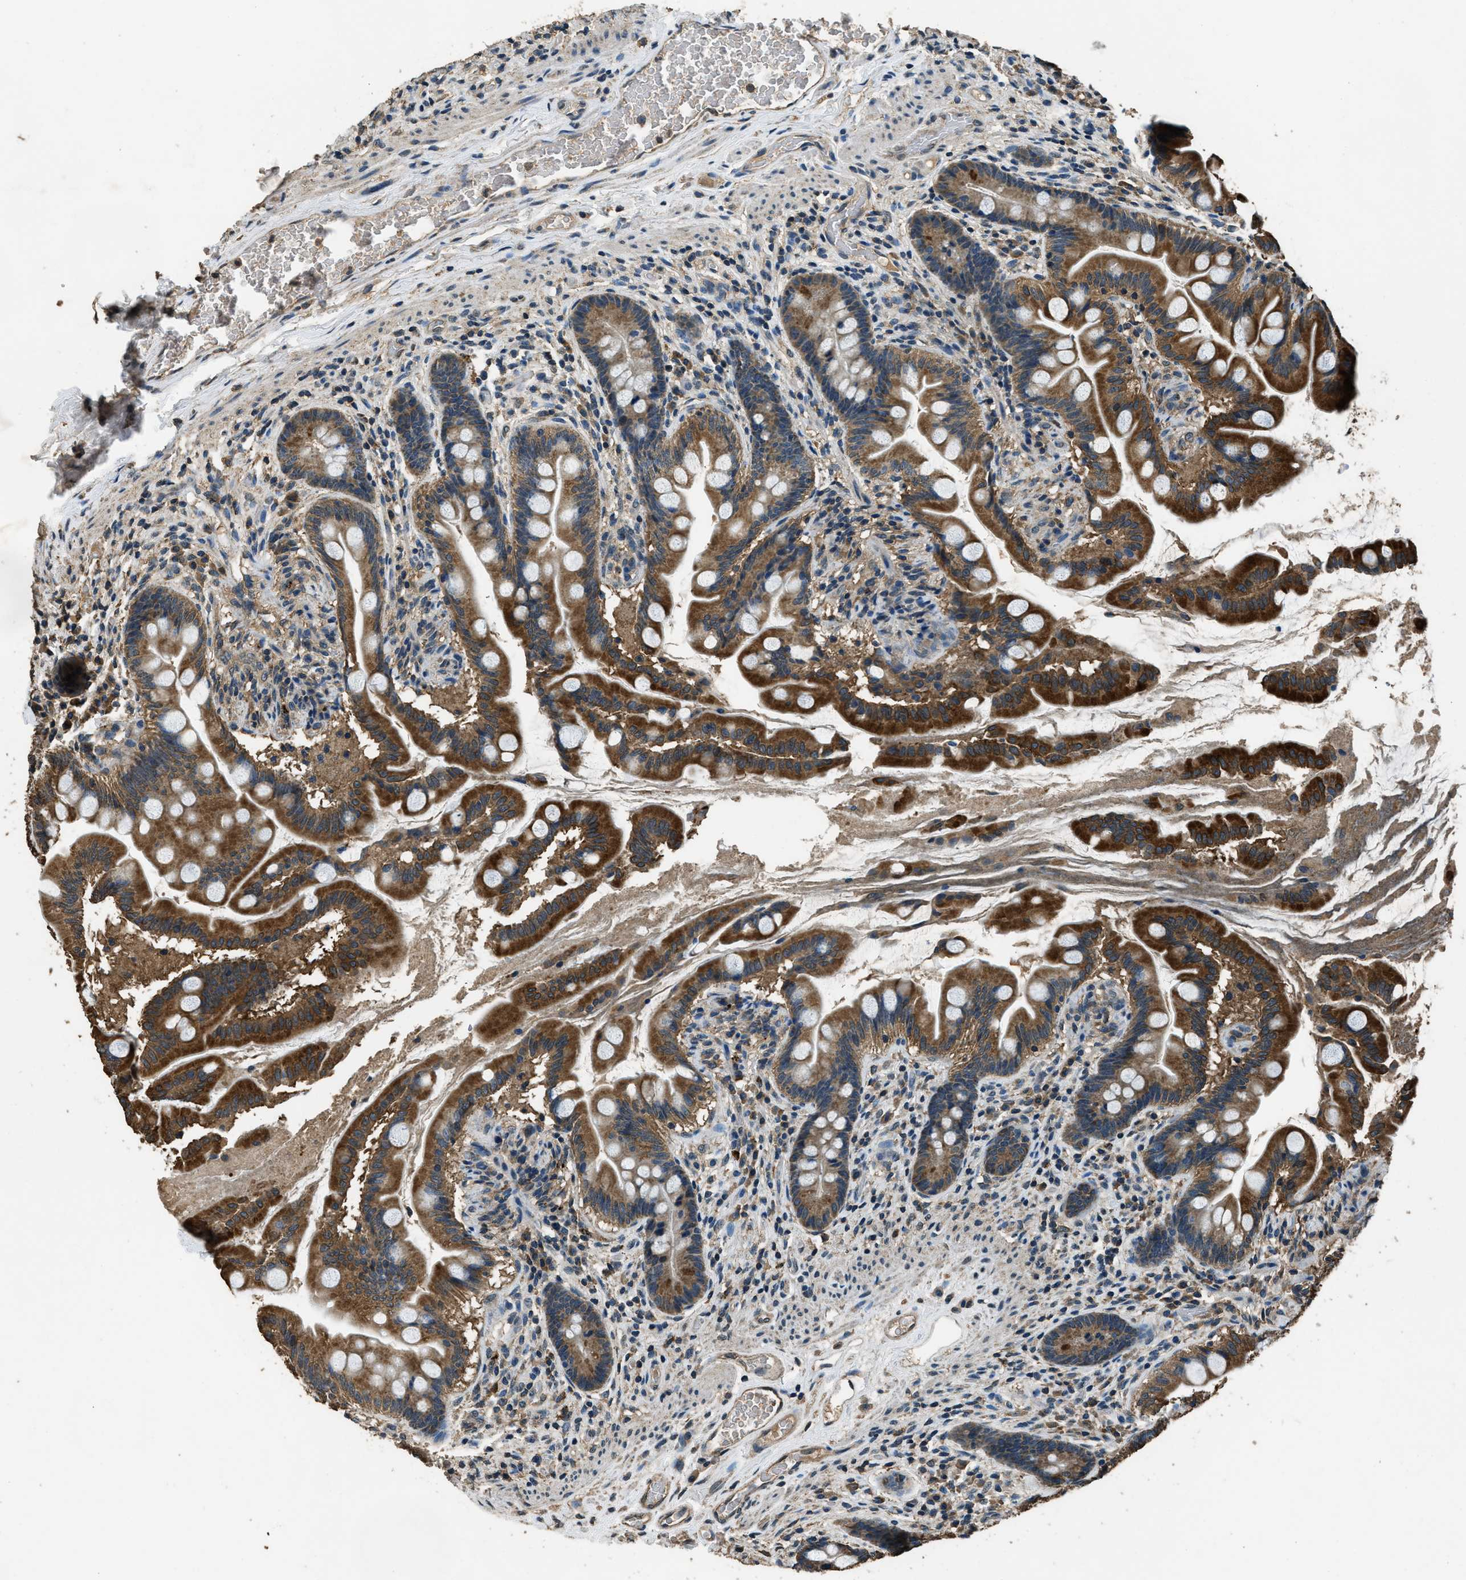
{"staining": {"intensity": "strong", "quantity": ">75%", "location": "cytoplasmic/membranous"}, "tissue": "small intestine", "cell_type": "Glandular cells", "image_type": "normal", "snomed": [{"axis": "morphology", "description": "Normal tissue, NOS"}, {"axis": "topography", "description": "Small intestine"}], "caption": "Human small intestine stained for a protein (brown) shows strong cytoplasmic/membranous positive positivity in approximately >75% of glandular cells.", "gene": "SALL3", "patient": {"sex": "female", "age": 56}}